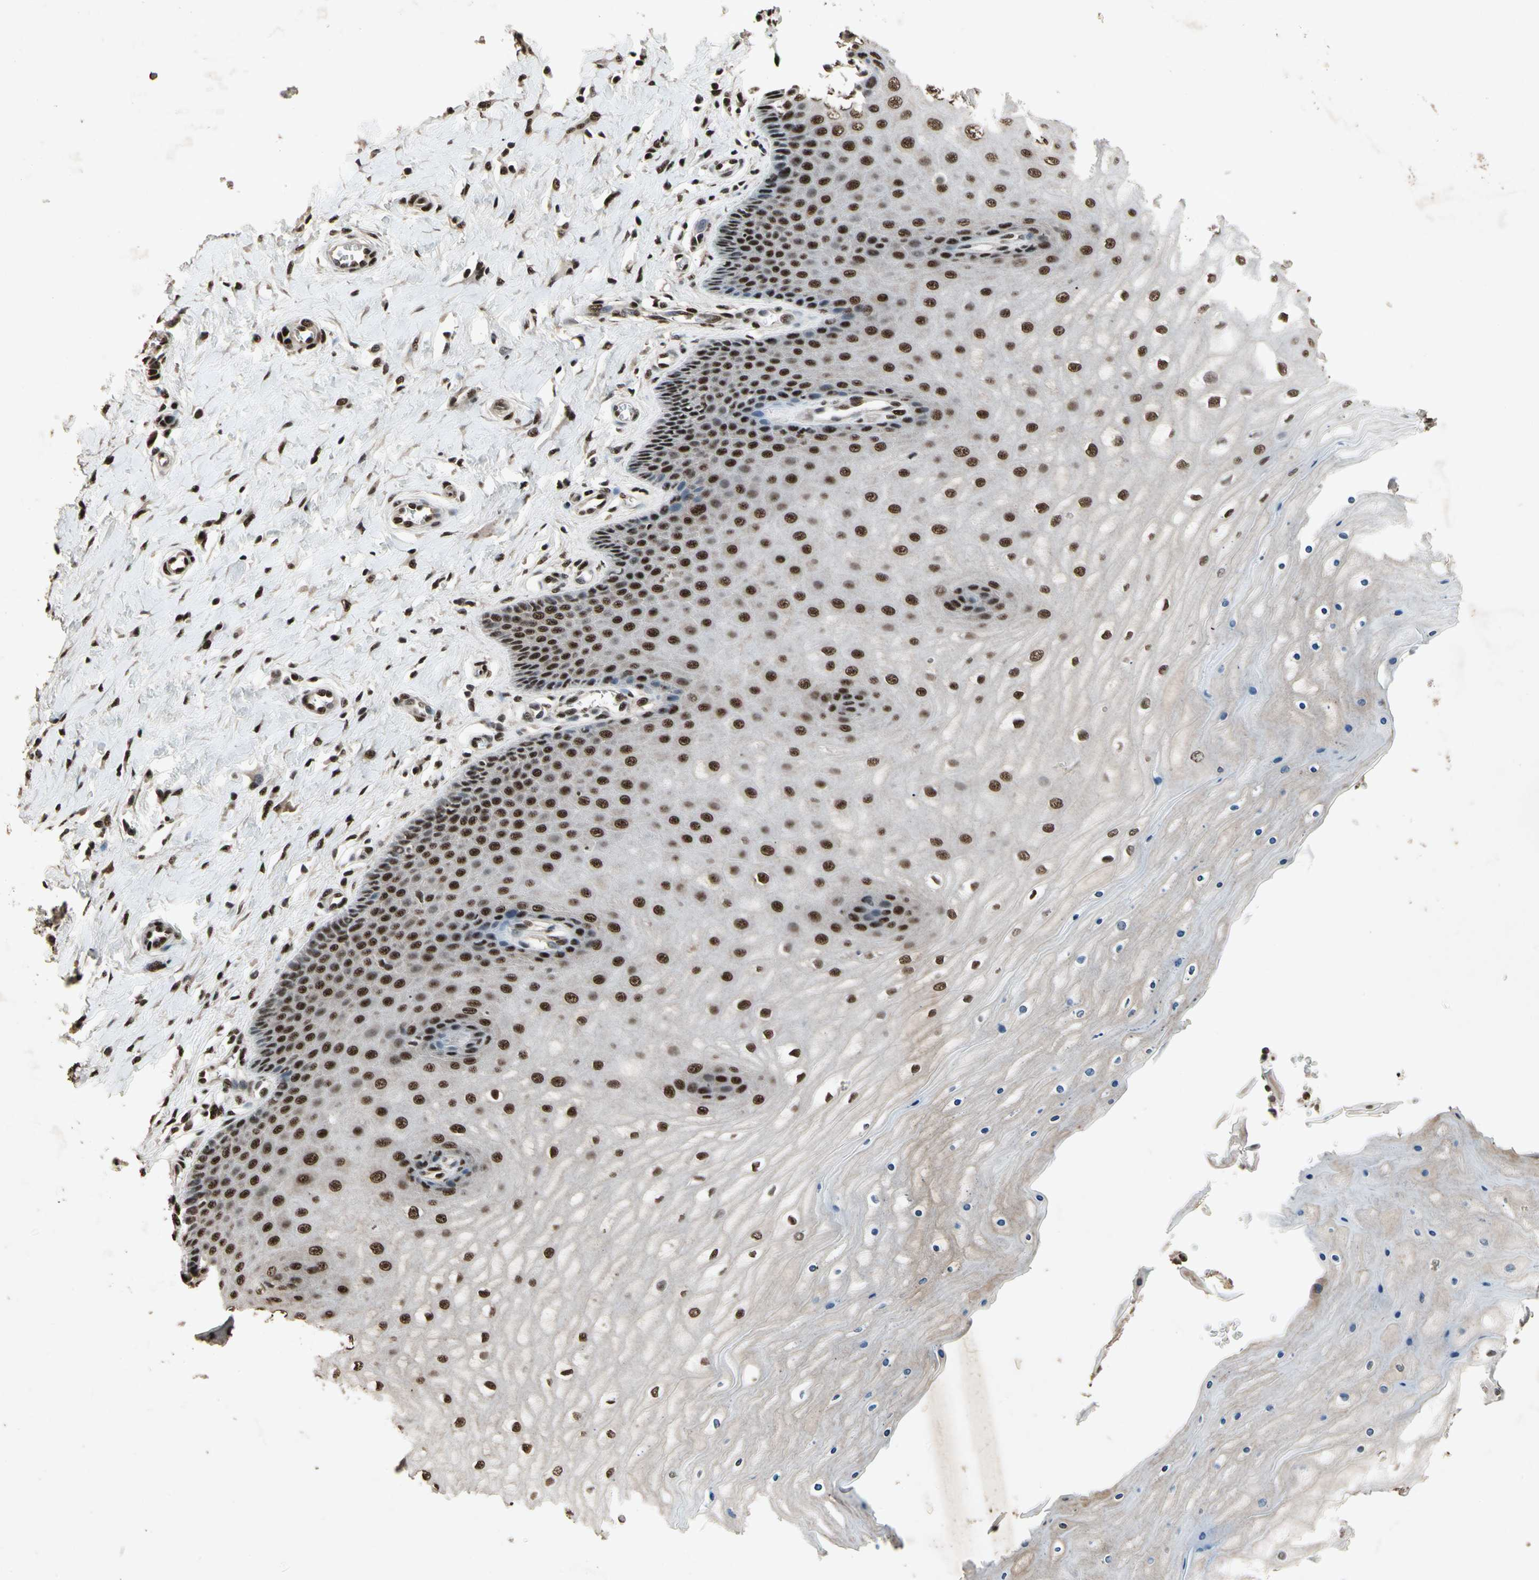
{"staining": {"intensity": "strong", "quantity": ">75%", "location": "nuclear"}, "tissue": "cervix", "cell_type": "Glandular cells", "image_type": "normal", "snomed": [{"axis": "morphology", "description": "Normal tissue, NOS"}, {"axis": "topography", "description": "Cervix"}], "caption": "An immunohistochemistry micrograph of normal tissue is shown. Protein staining in brown shows strong nuclear positivity in cervix within glandular cells.", "gene": "TBX2", "patient": {"sex": "female", "age": 55}}